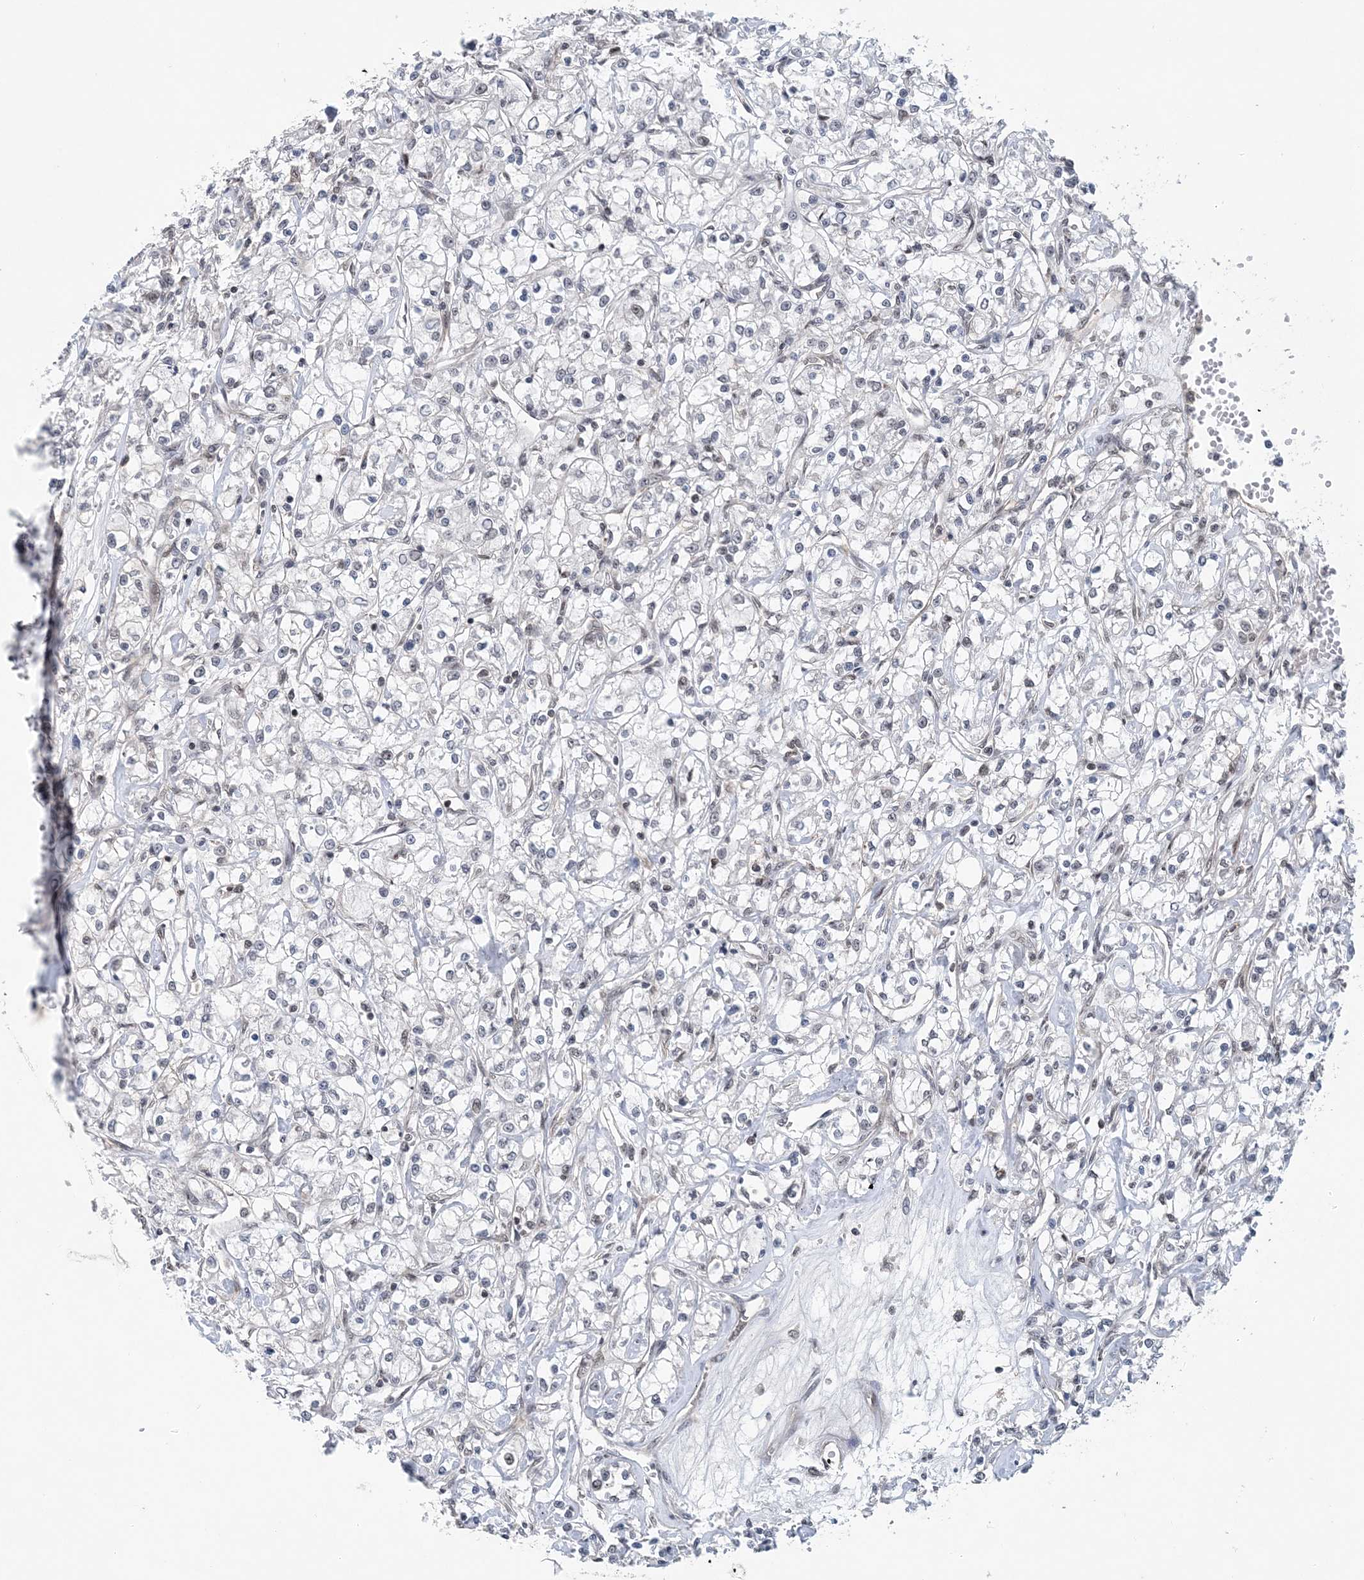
{"staining": {"intensity": "weak", "quantity": "<25%", "location": "nuclear"}, "tissue": "renal cancer", "cell_type": "Tumor cells", "image_type": "cancer", "snomed": [{"axis": "morphology", "description": "Adenocarcinoma, NOS"}, {"axis": "topography", "description": "Kidney"}], "caption": "This is an IHC histopathology image of human renal cancer. There is no positivity in tumor cells.", "gene": "CCDC152", "patient": {"sex": "female", "age": 59}}